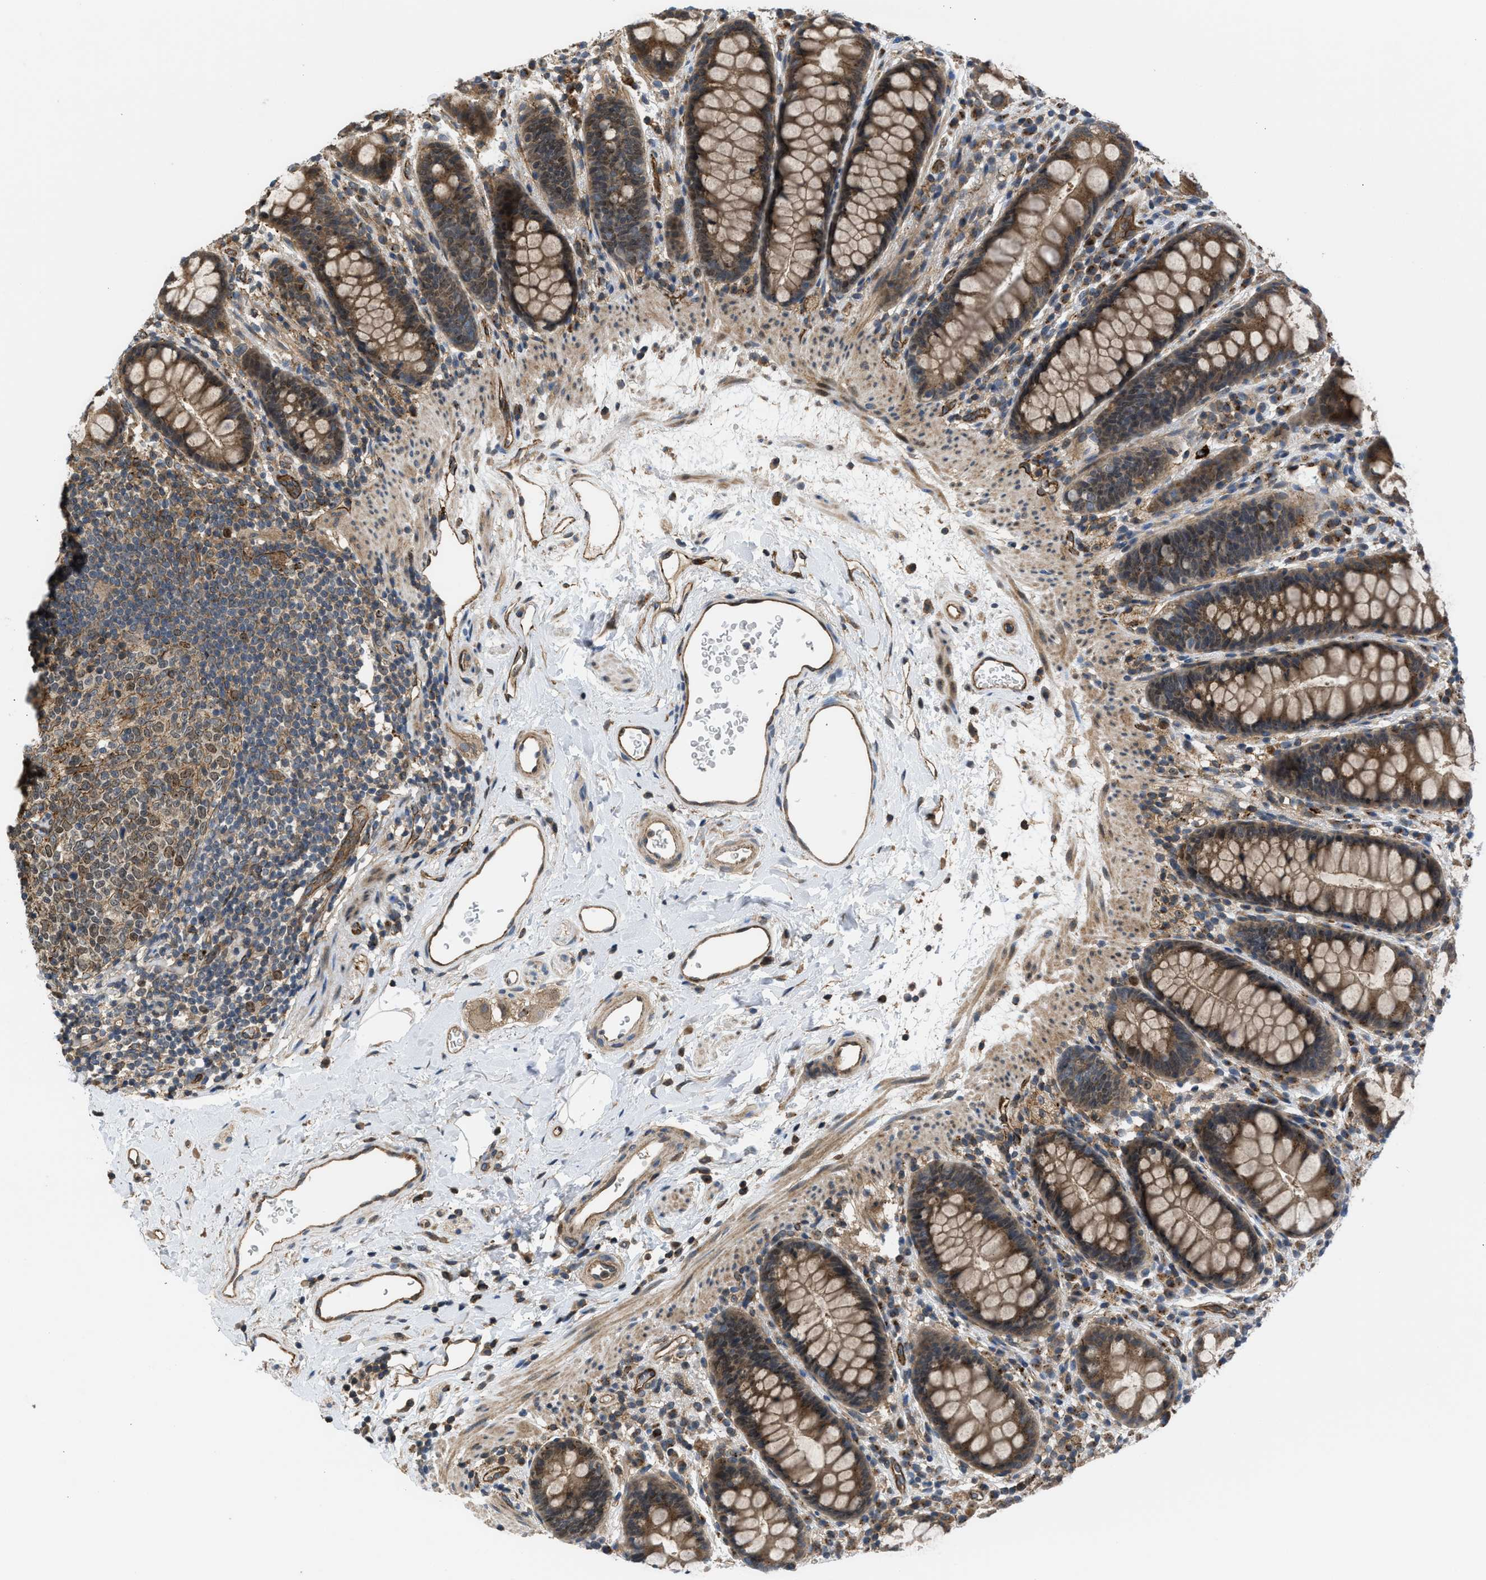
{"staining": {"intensity": "moderate", "quantity": ">75%", "location": "cytoplasmic/membranous,nuclear"}, "tissue": "rectum", "cell_type": "Glandular cells", "image_type": "normal", "snomed": [{"axis": "morphology", "description": "Normal tissue, NOS"}, {"axis": "topography", "description": "Rectum"}], "caption": "Immunohistochemistry staining of normal rectum, which exhibits medium levels of moderate cytoplasmic/membranous,nuclear staining in approximately >75% of glandular cells indicating moderate cytoplasmic/membranous,nuclear protein positivity. The staining was performed using DAB (brown) for protein detection and nuclei were counterstained in hematoxylin (blue).", "gene": "GPATCH2L", "patient": {"sex": "female", "age": 65}}